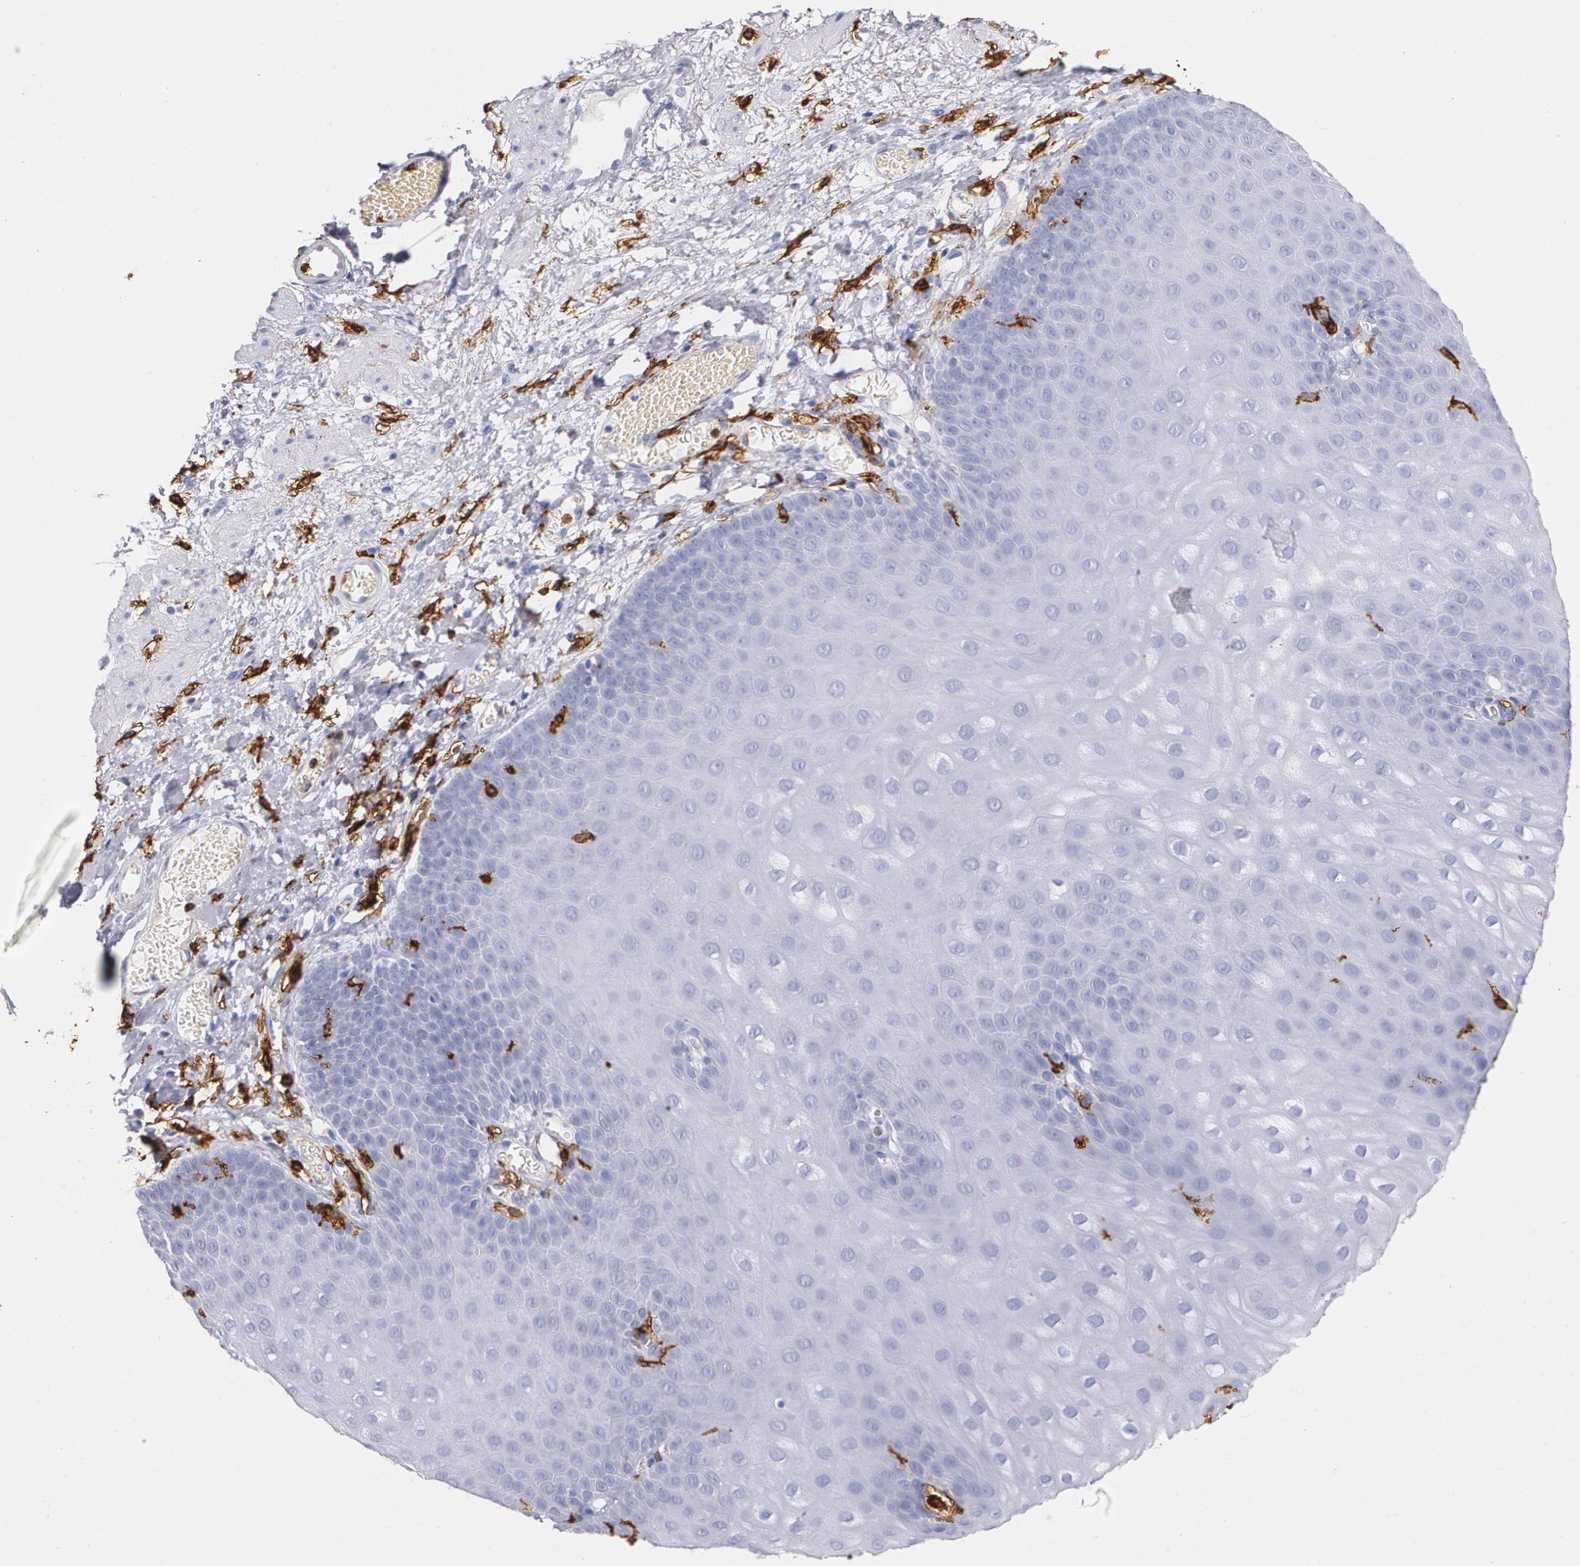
{"staining": {"intensity": "weak", "quantity": "<25%", "location": "cytoplasmic/membranous"}, "tissue": "skin", "cell_type": "Epidermal cells", "image_type": "normal", "snomed": [{"axis": "morphology", "description": "Normal tissue, NOS"}, {"axis": "morphology", "description": "Hemorrhoids"}, {"axis": "morphology", "description": "Inflammation, NOS"}, {"axis": "topography", "description": "Anal"}], "caption": "Epidermal cells show no significant expression in benign skin. (DAB (3,3'-diaminobenzidine) immunohistochemistry (IHC) visualized using brightfield microscopy, high magnification).", "gene": "HLA", "patient": {"sex": "male", "age": 60}}